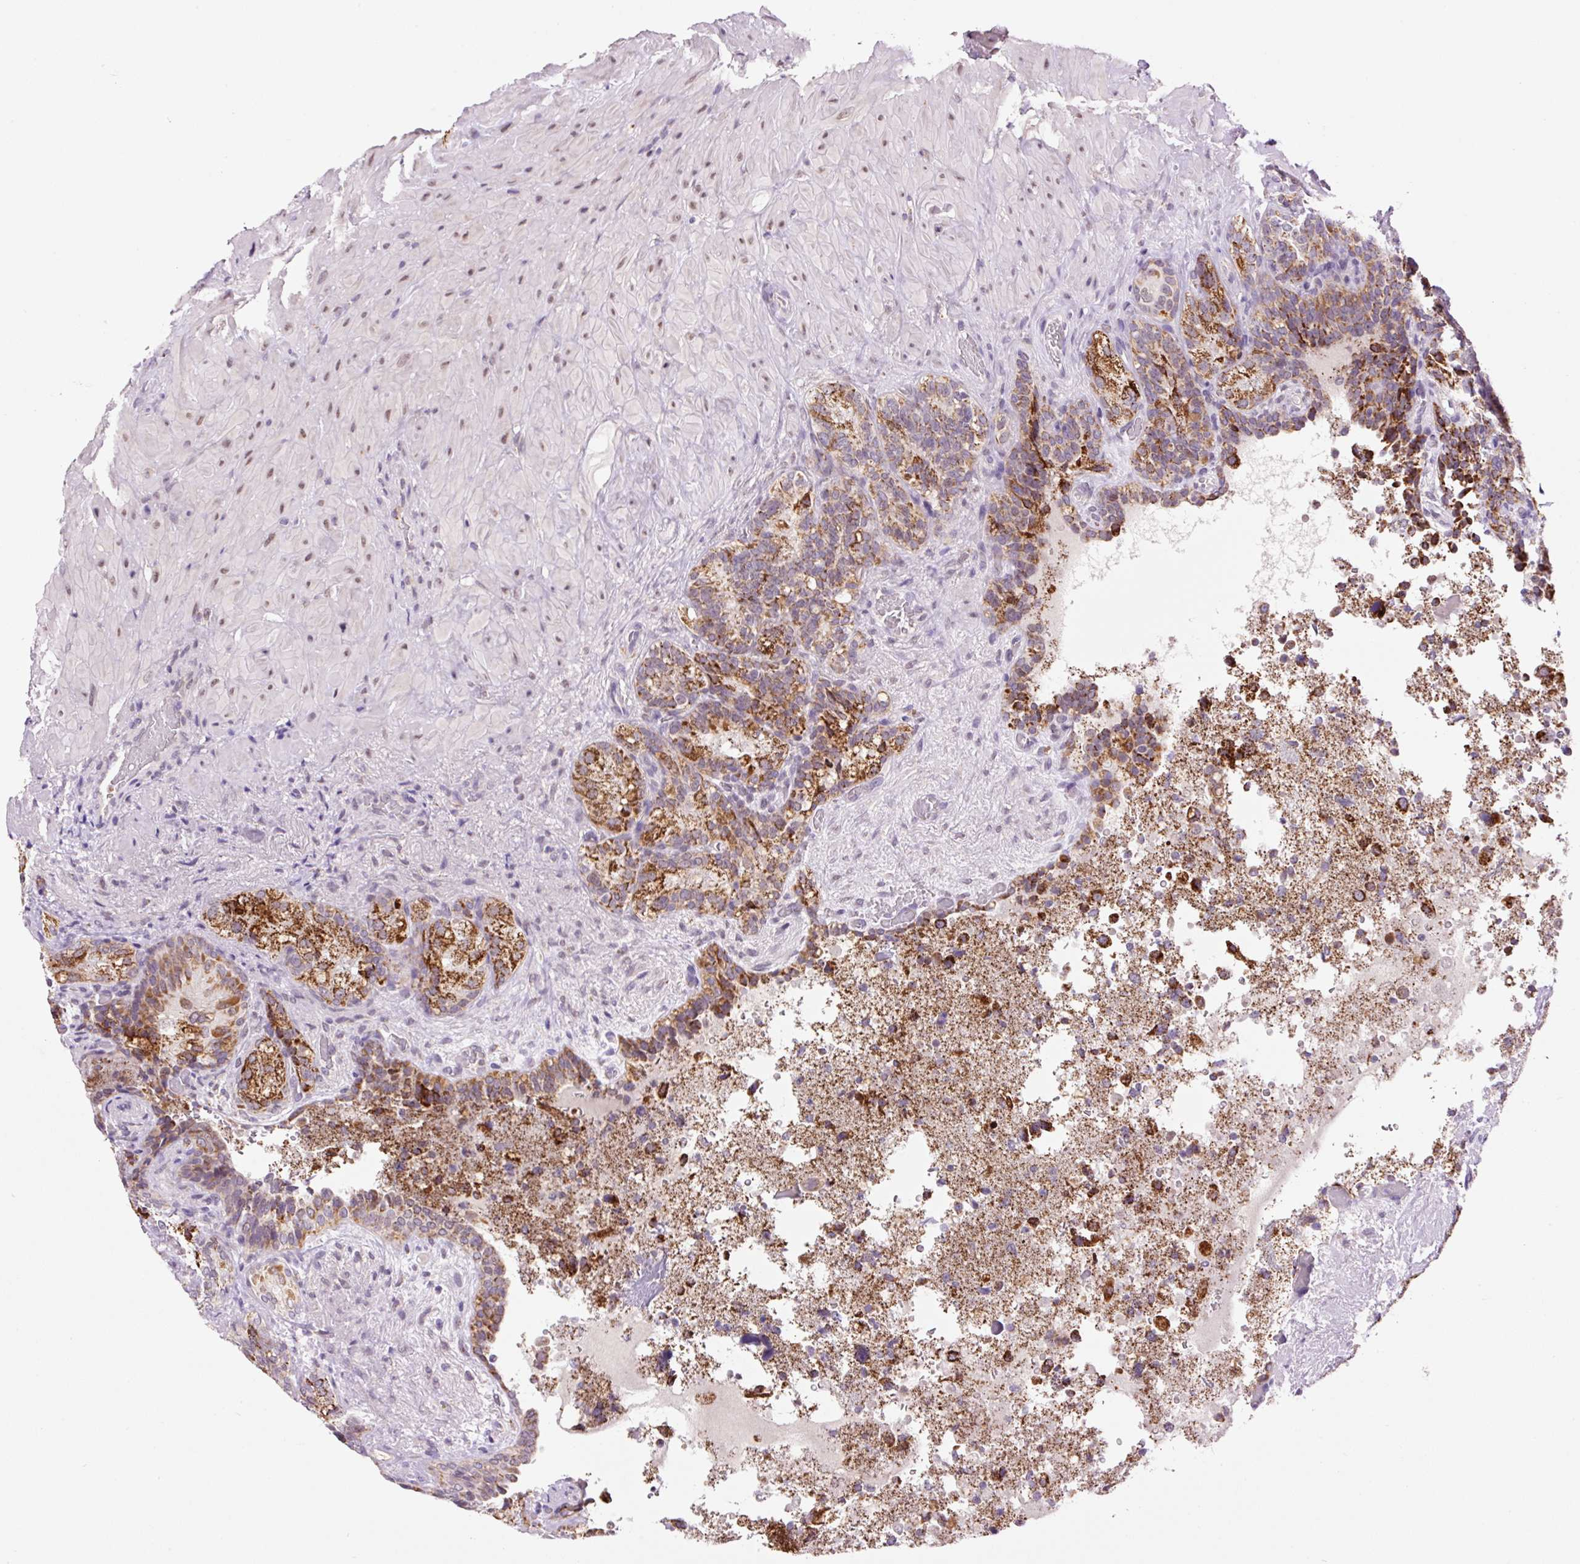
{"staining": {"intensity": "strong", "quantity": ">75%", "location": "cytoplasmic/membranous"}, "tissue": "seminal vesicle", "cell_type": "Glandular cells", "image_type": "normal", "snomed": [{"axis": "morphology", "description": "Normal tissue, NOS"}, {"axis": "topography", "description": "Seminal veicle"}], "caption": "High-magnification brightfield microscopy of normal seminal vesicle stained with DAB (brown) and counterstained with hematoxylin (blue). glandular cells exhibit strong cytoplasmic/membranous staining is seen in approximately>75% of cells.", "gene": "PCK2", "patient": {"sex": "male", "age": 69}}